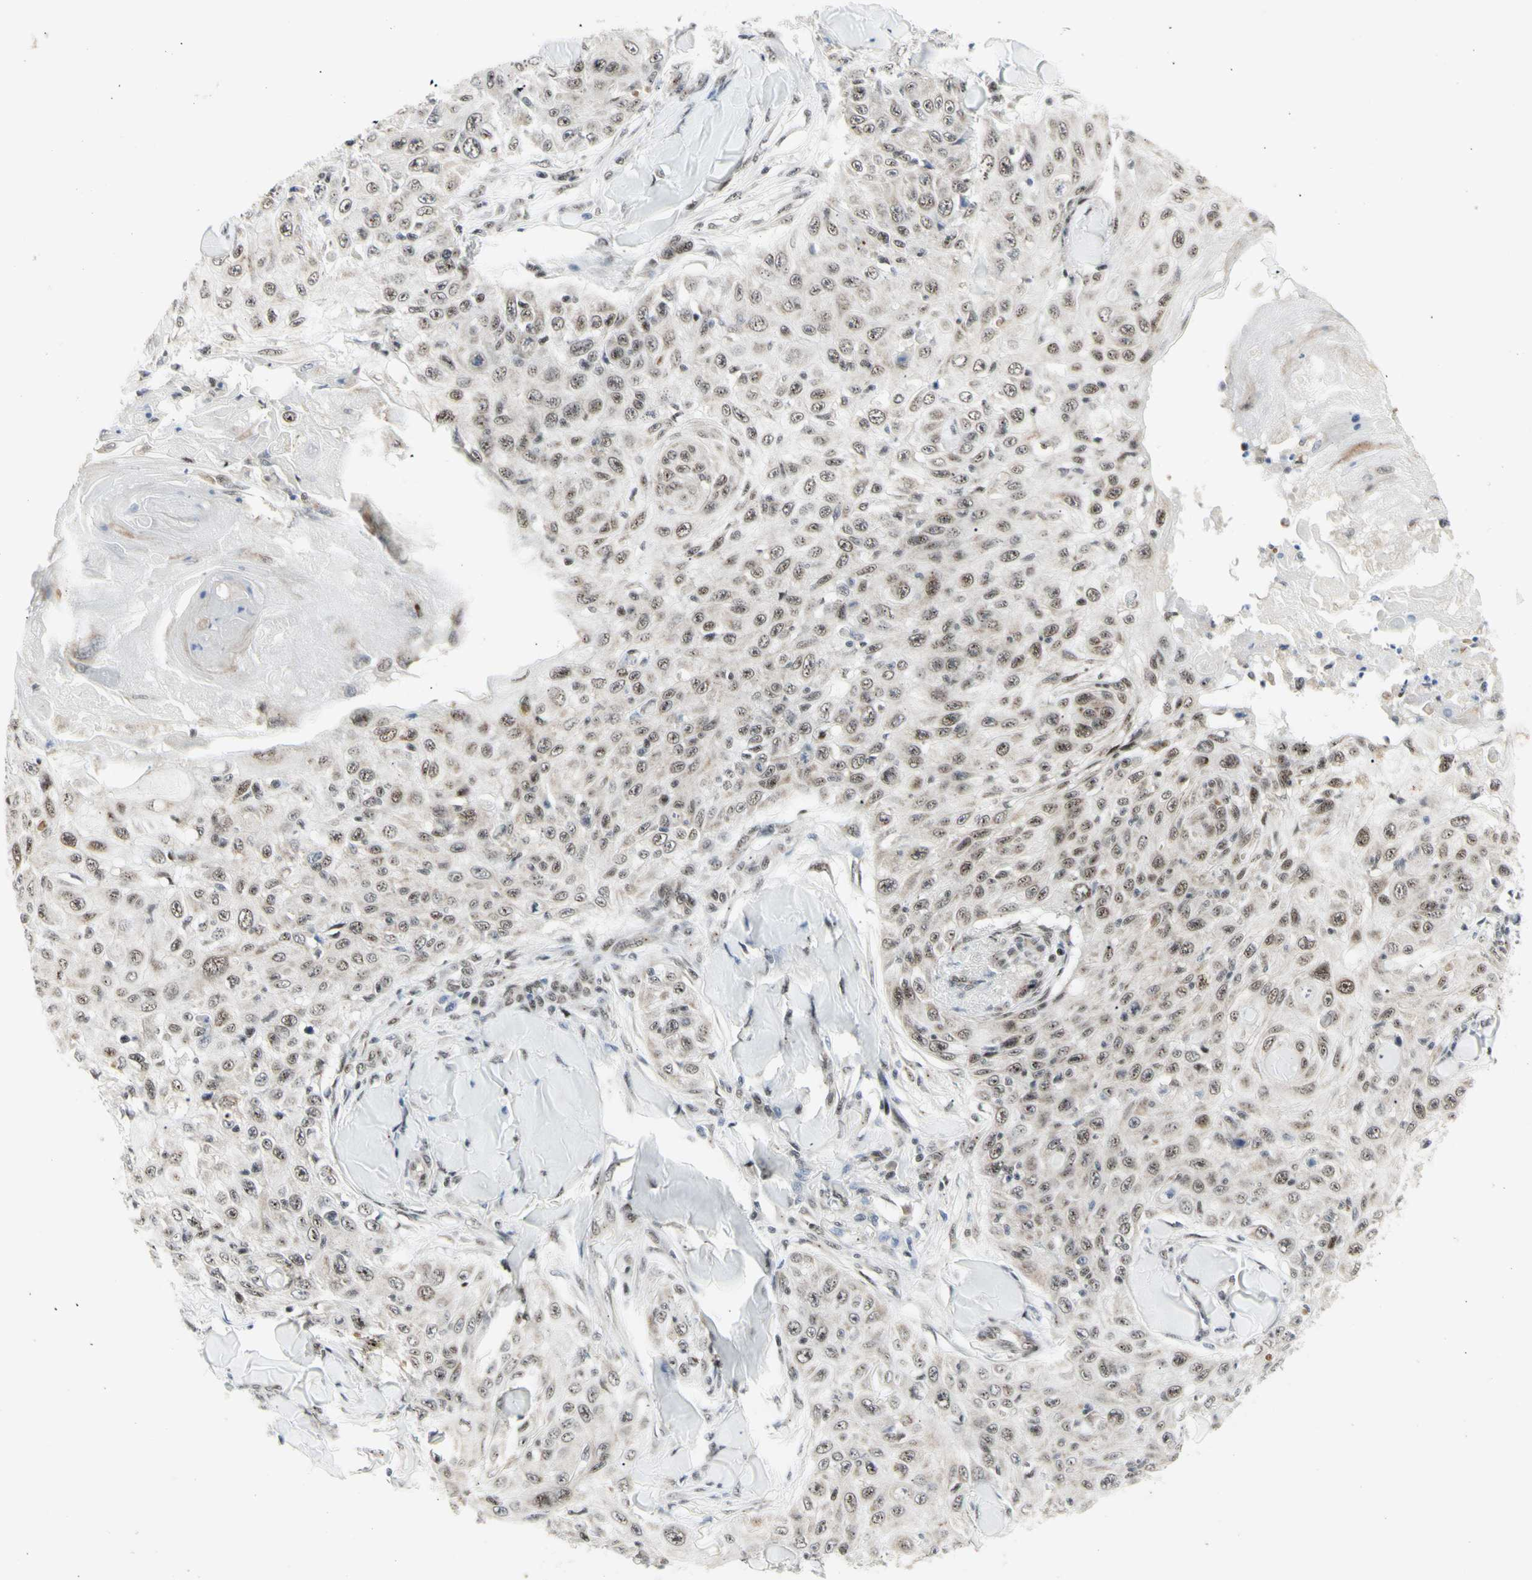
{"staining": {"intensity": "moderate", "quantity": ">75%", "location": "nuclear"}, "tissue": "skin cancer", "cell_type": "Tumor cells", "image_type": "cancer", "snomed": [{"axis": "morphology", "description": "Squamous cell carcinoma, NOS"}, {"axis": "topography", "description": "Skin"}], "caption": "Protein staining of skin cancer (squamous cell carcinoma) tissue shows moderate nuclear positivity in about >75% of tumor cells.", "gene": "DHRS7B", "patient": {"sex": "male", "age": 86}}